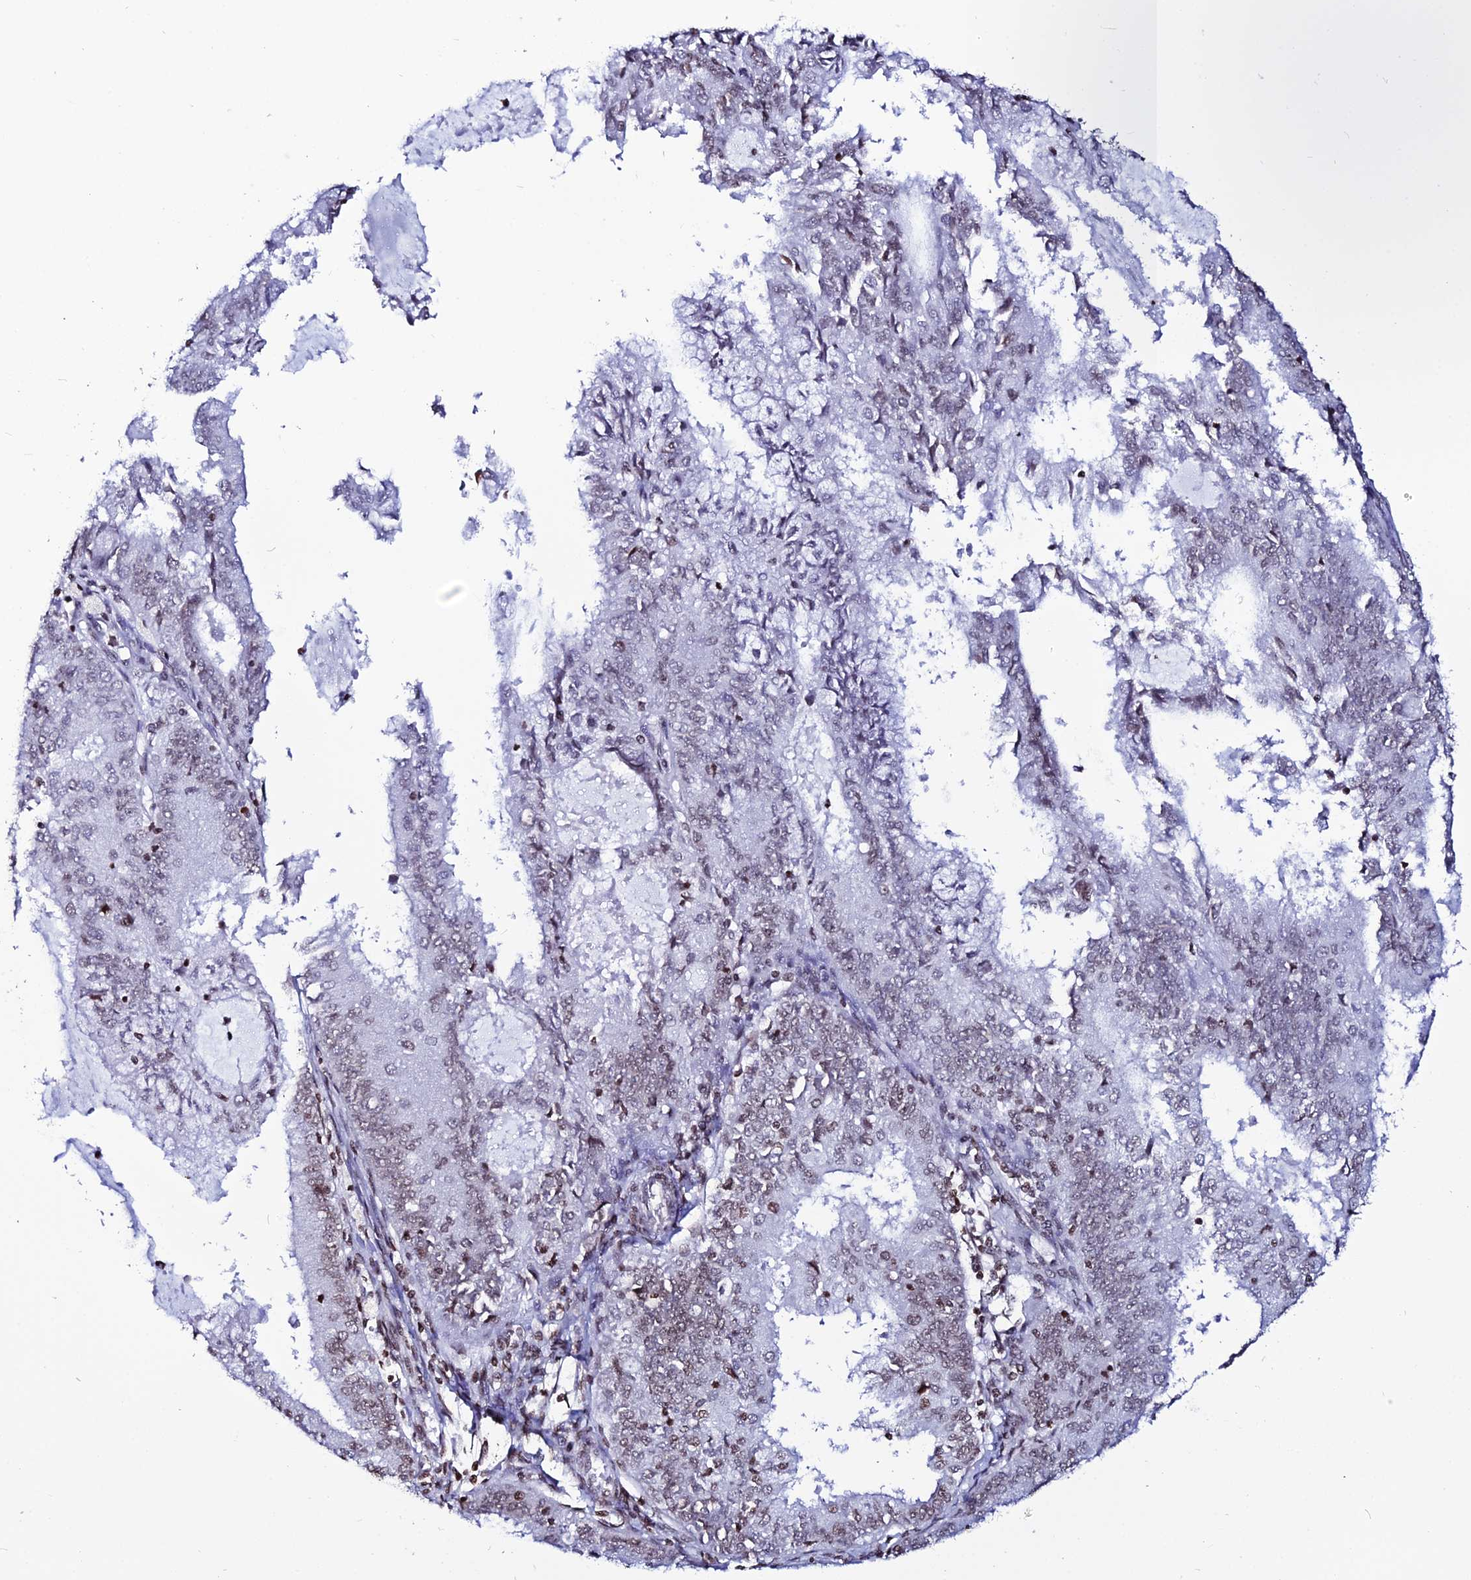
{"staining": {"intensity": "moderate", "quantity": "25%-75%", "location": "nuclear"}, "tissue": "endometrial cancer", "cell_type": "Tumor cells", "image_type": "cancer", "snomed": [{"axis": "morphology", "description": "Adenocarcinoma, NOS"}, {"axis": "topography", "description": "Endometrium"}], "caption": "Immunohistochemistry photomicrograph of neoplastic tissue: human endometrial cancer stained using immunohistochemistry (IHC) demonstrates medium levels of moderate protein expression localized specifically in the nuclear of tumor cells, appearing as a nuclear brown color.", "gene": "MACROH2A2", "patient": {"sex": "female", "age": 57}}